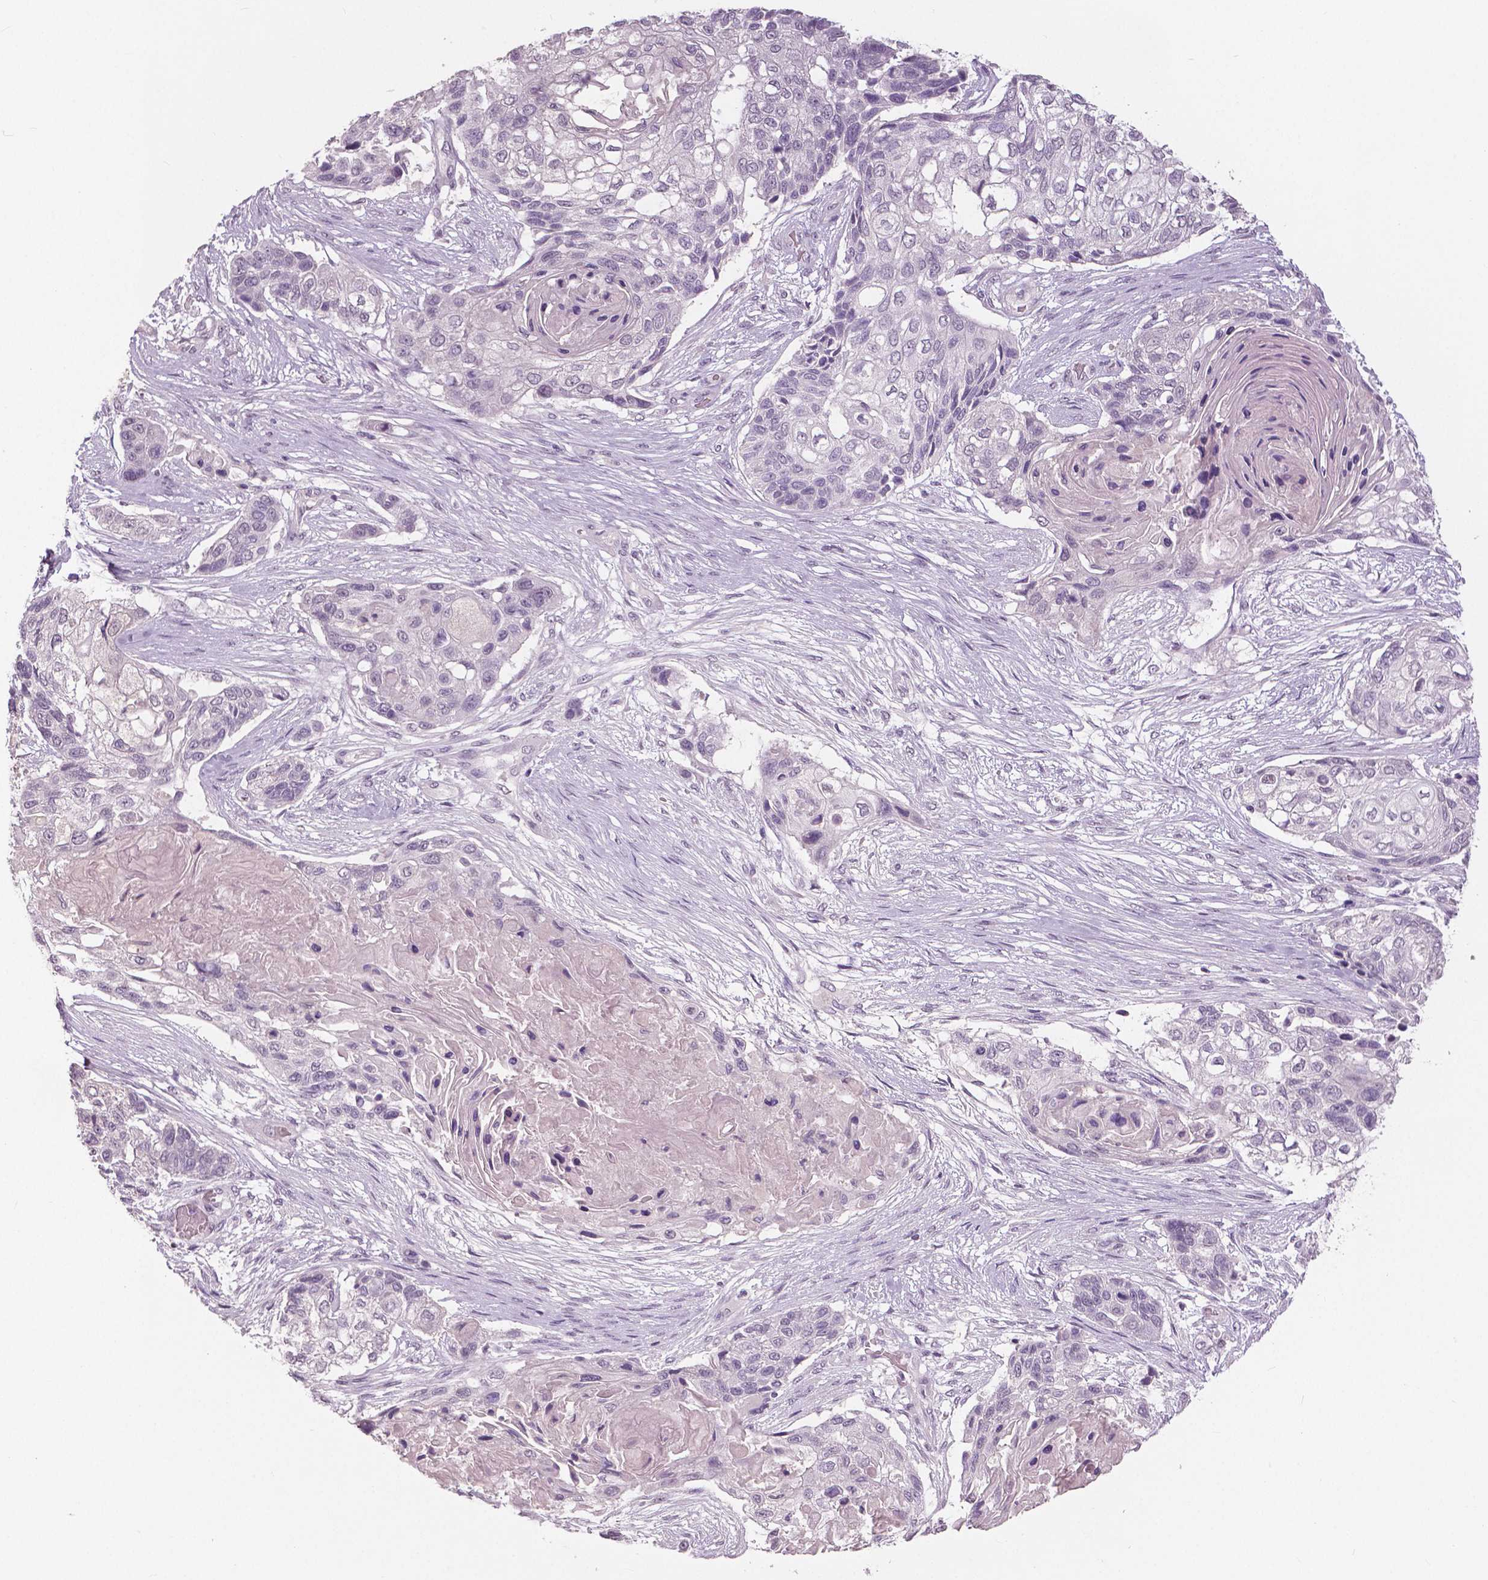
{"staining": {"intensity": "negative", "quantity": "none", "location": "none"}, "tissue": "lung cancer", "cell_type": "Tumor cells", "image_type": "cancer", "snomed": [{"axis": "morphology", "description": "Squamous cell carcinoma, NOS"}, {"axis": "topography", "description": "Lung"}], "caption": "The IHC image has no significant expression in tumor cells of lung squamous cell carcinoma tissue.", "gene": "NECAB1", "patient": {"sex": "male", "age": 69}}